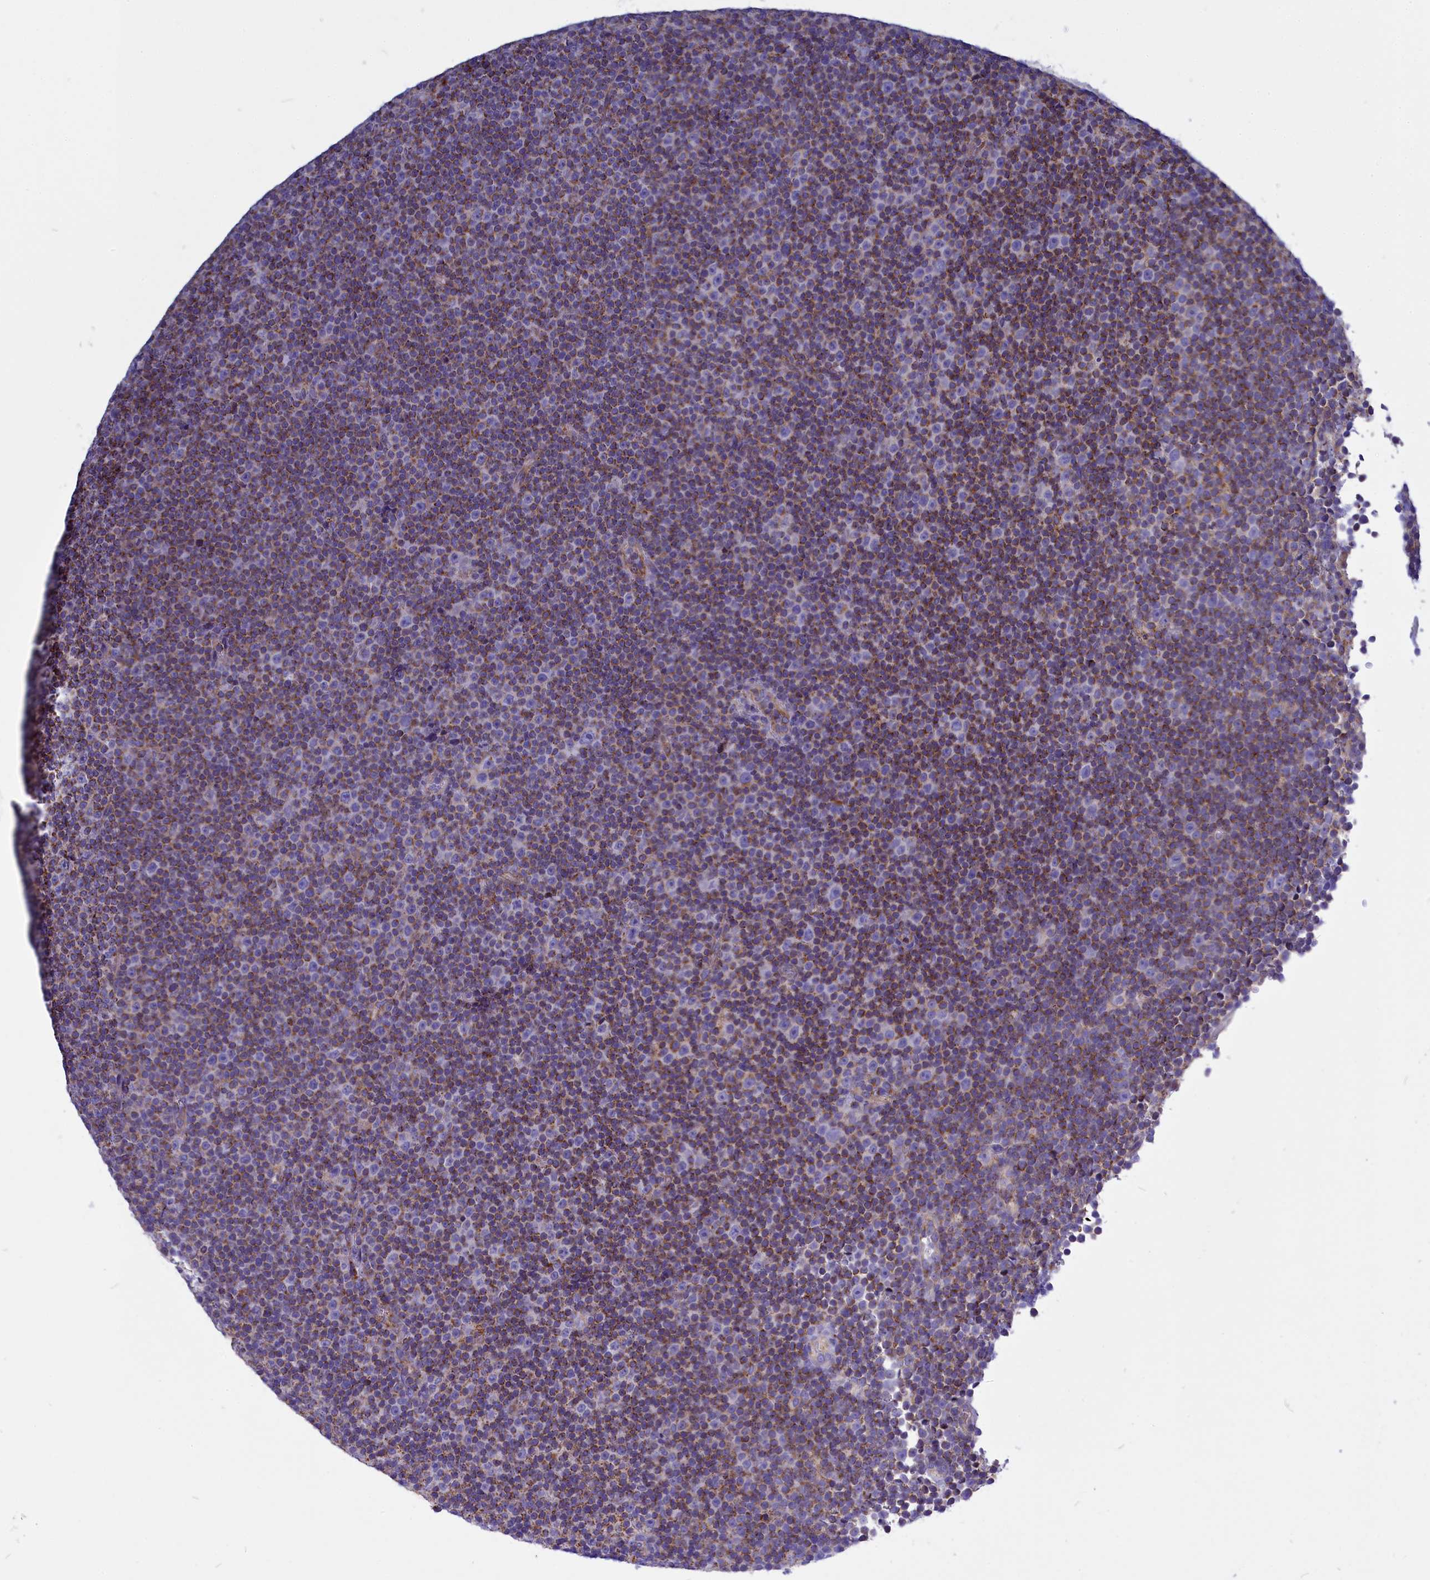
{"staining": {"intensity": "moderate", "quantity": ">75%", "location": "cytoplasmic/membranous"}, "tissue": "lymphoma", "cell_type": "Tumor cells", "image_type": "cancer", "snomed": [{"axis": "morphology", "description": "Malignant lymphoma, non-Hodgkin's type, Low grade"}, {"axis": "topography", "description": "Lymph node"}], "caption": "Brown immunohistochemical staining in malignant lymphoma, non-Hodgkin's type (low-grade) exhibits moderate cytoplasmic/membranous staining in about >75% of tumor cells.", "gene": "CCRL2", "patient": {"sex": "female", "age": 67}}